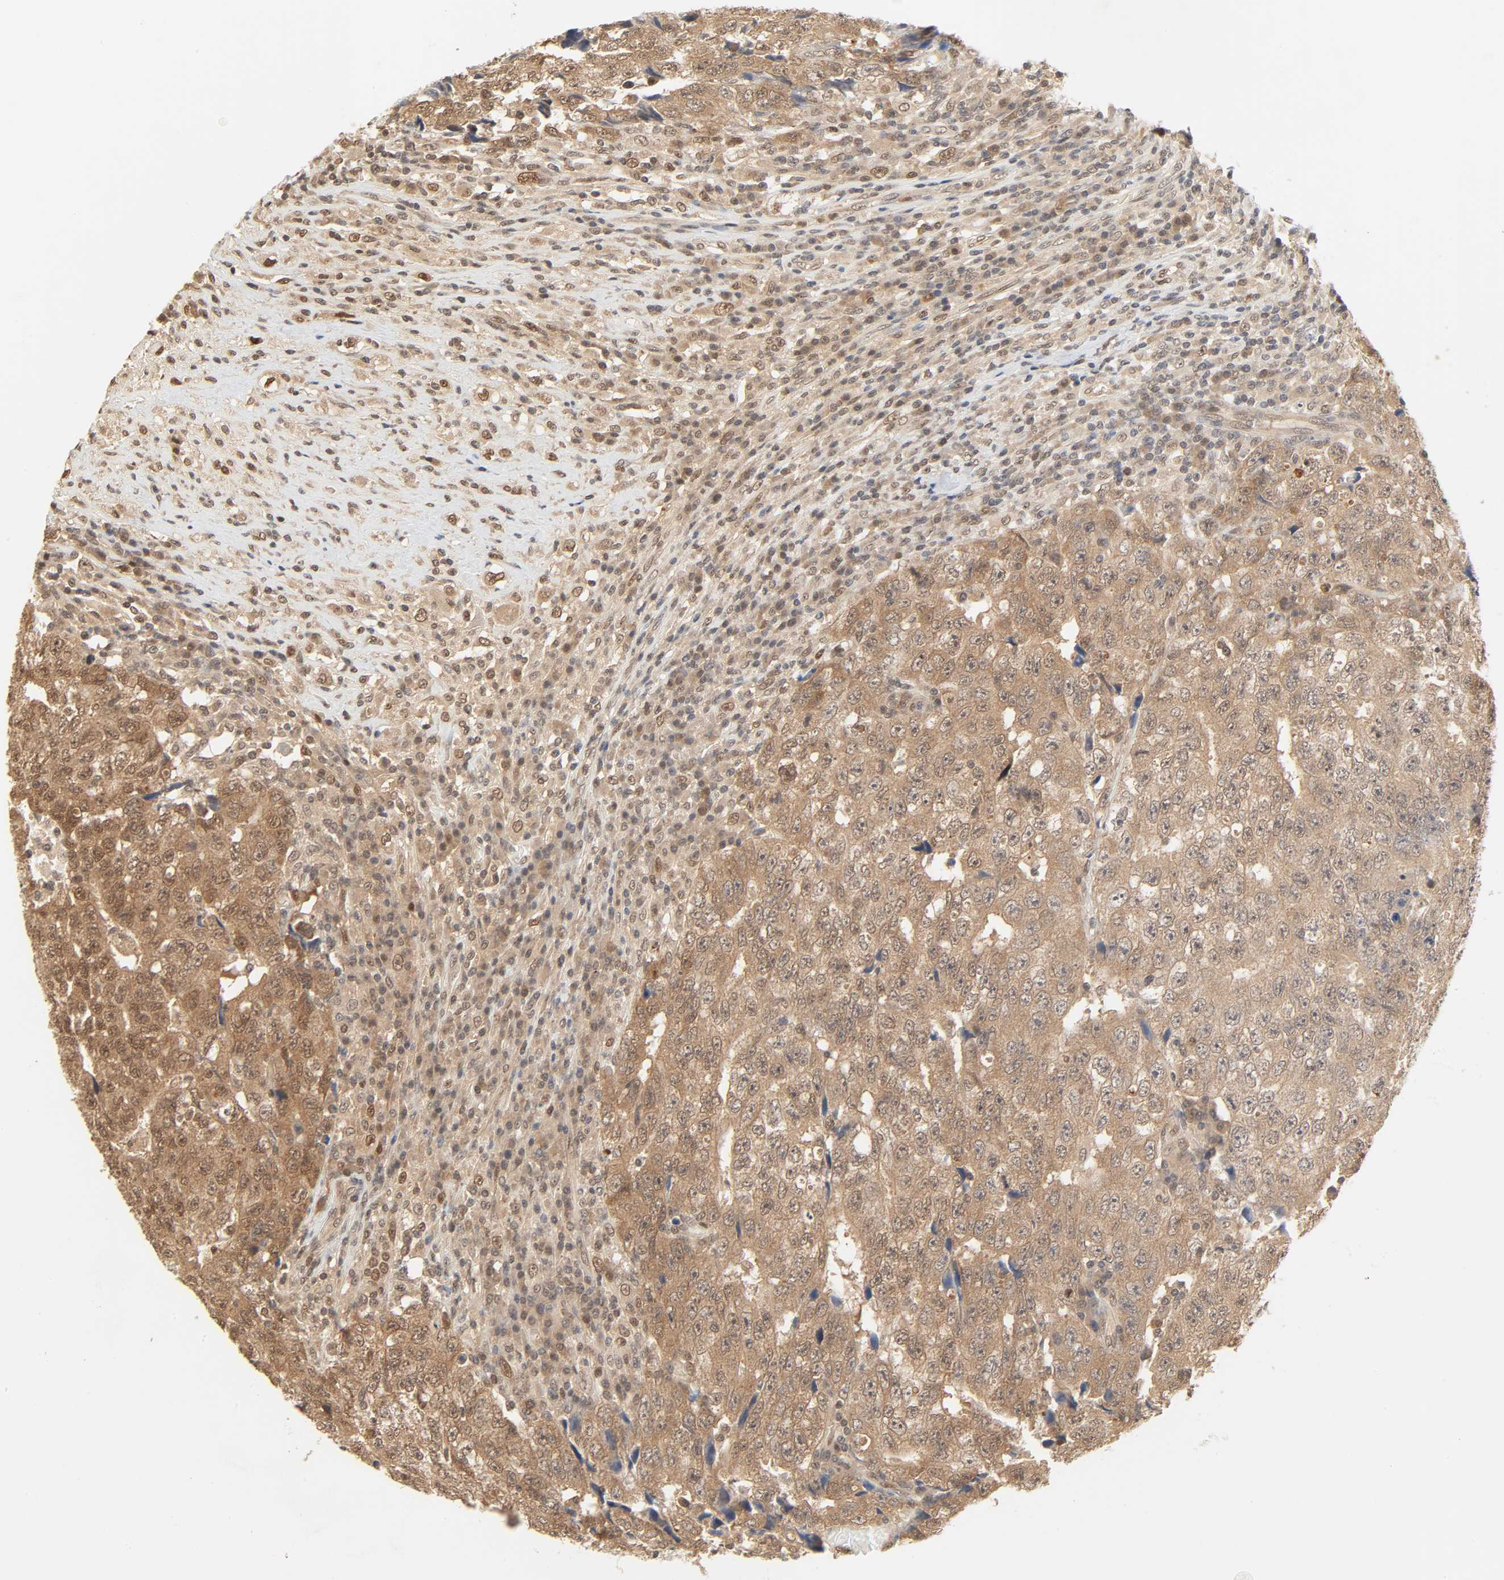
{"staining": {"intensity": "strong", "quantity": "25%-75%", "location": "cytoplasmic/membranous,nuclear"}, "tissue": "testis cancer", "cell_type": "Tumor cells", "image_type": "cancer", "snomed": [{"axis": "morphology", "description": "Necrosis, NOS"}, {"axis": "morphology", "description": "Carcinoma, Embryonal, NOS"}, {"axis": "topography", "description": "Testis"}], "caption": "Immunohistochemical staining of testis embryonal carcinoma shows high levels of strong cytoplasmic/membranous and nuclear protein positivity in about 25%-75% of tumor cells. Using DAB (brown) and hematoxylin (blue) stains, captured at high magnification using brightfield microscopy.", "gene": "UBC", "patient": {"sex": "male", "age": 19}}